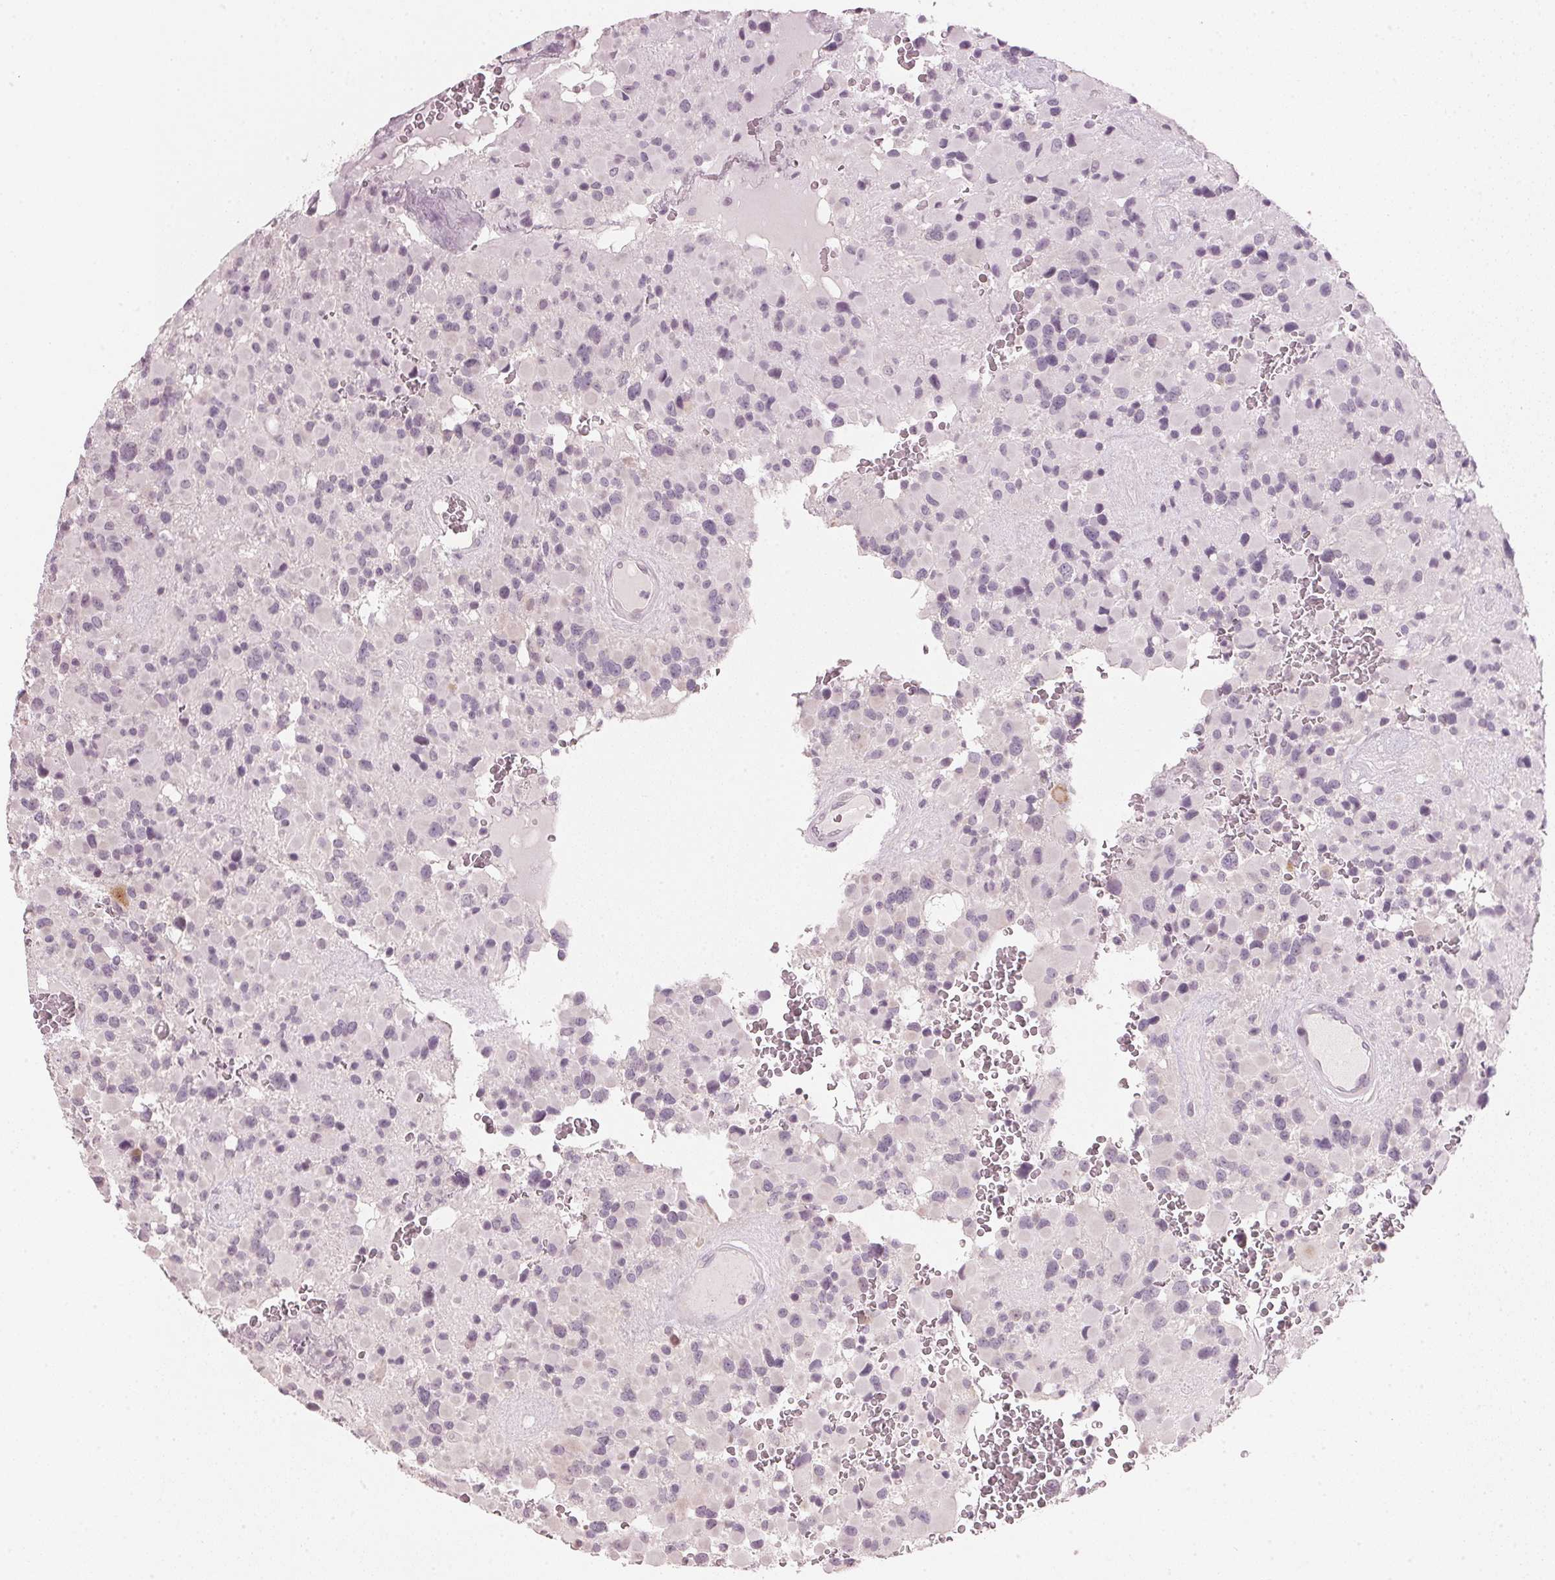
{"staining": {"intensity": "negative", "quantity": "none", "location": "none"}, "tissue": "glioma", "cell_type": "Tumor cells", "image_type": "cancer", "snomed": [{"axis": "morphology", "description": "Glioma, malignant, High grade"}, {"axis": "topography", "description": "Brain"}], "caption": "This is a histopathology image of immunohistochemistry staining of malignant high-grade glioma, which shows no staining in tumor cells.", "gene": "SFRP4", "patient": {"sex": "female", "age": 40}}